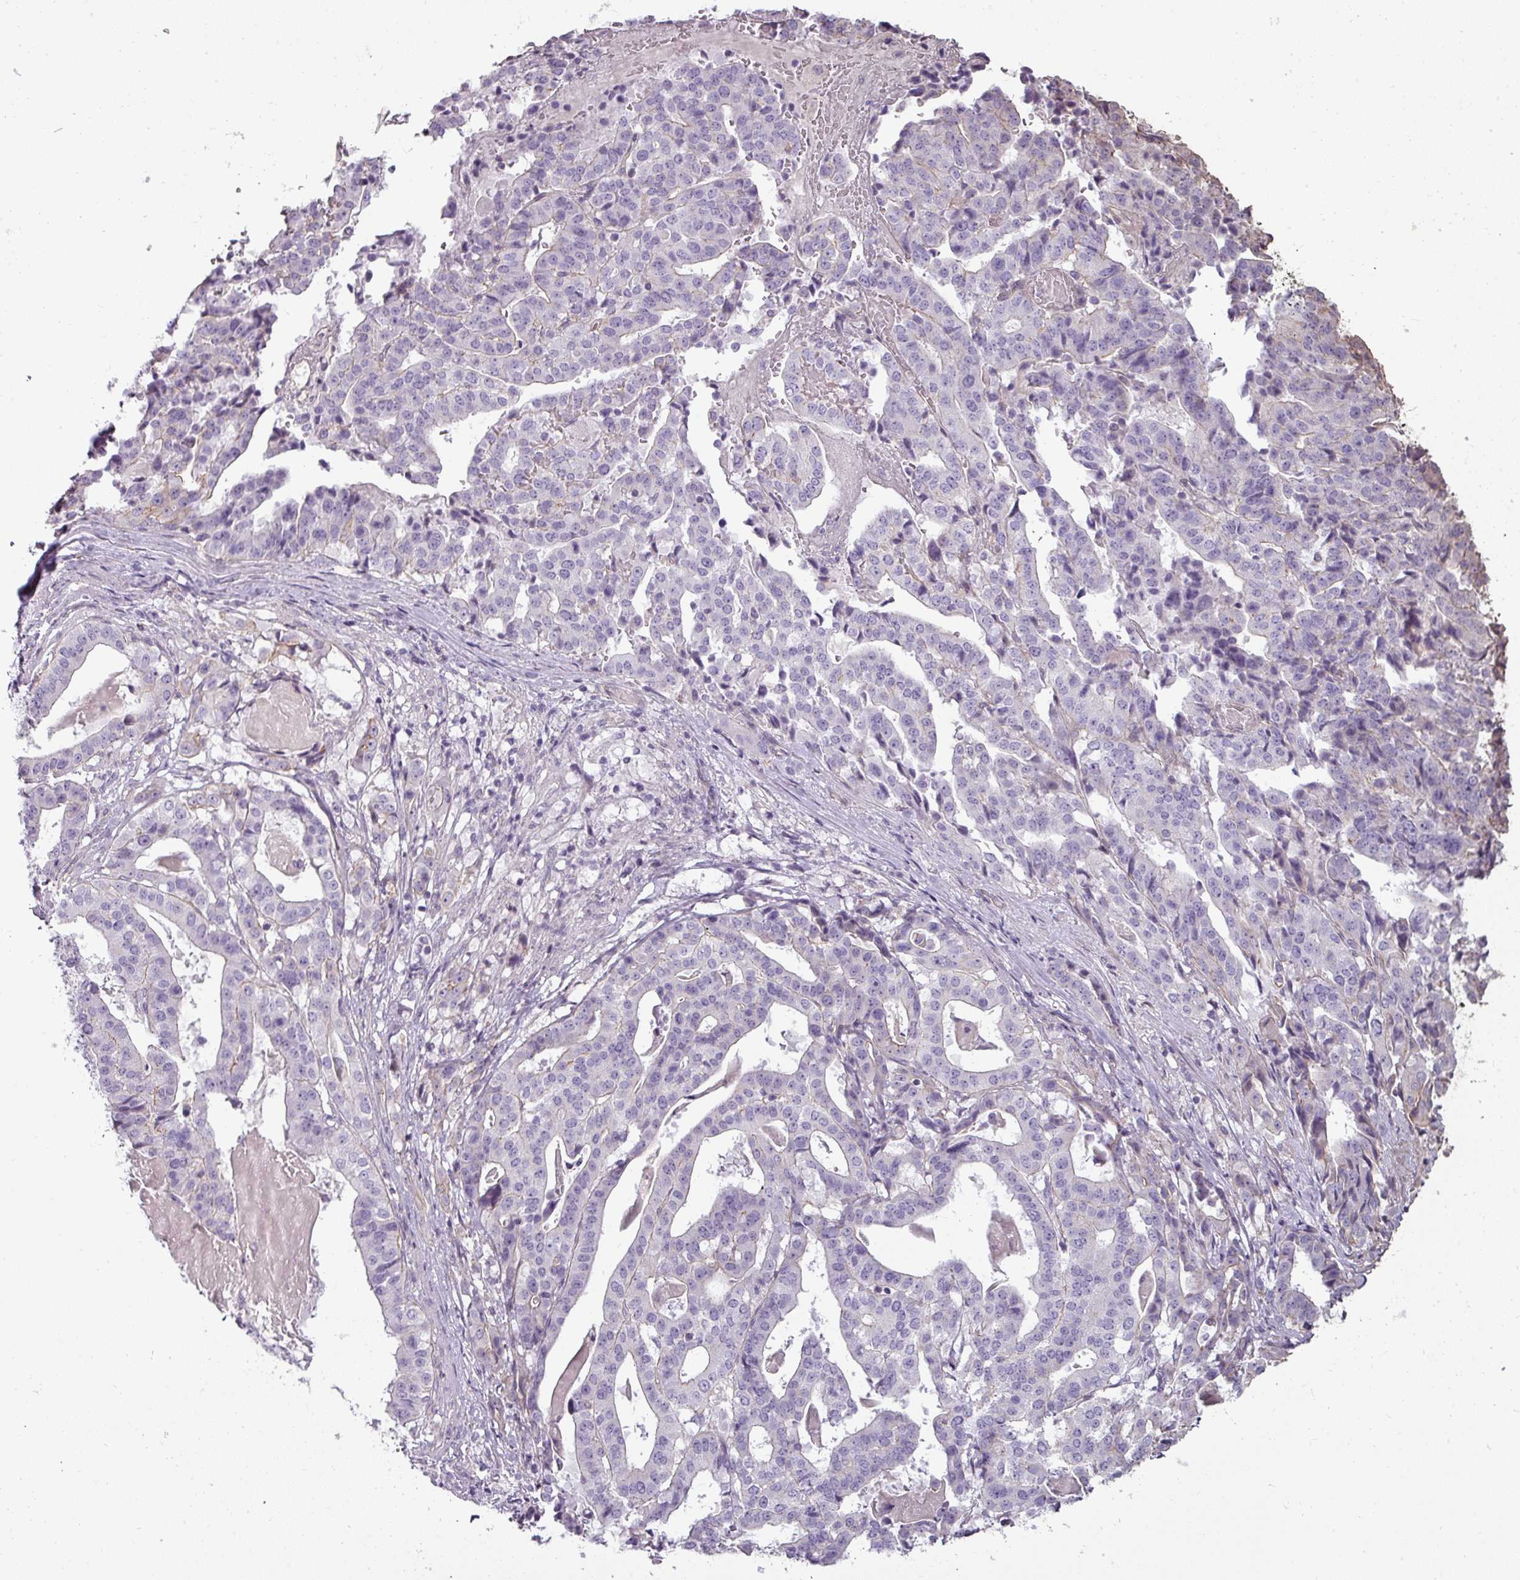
{"staining": {"intensity": "negative", "quantity": "none", "location": "none"}, "tissue": "stomach cancer", "cell_type": "Tumor cells", "image_type": "cancer", "snomed": [{"axis": "morphology", "description": "Adenocarcinoma, NOS"}, {"axis": "topography", "description": "Stomach"}], "caption": "Immunohistochemistry image of adenocarcinoma (stomach) stained for a protein (brown), which exhibits no staining in tumor cells.", "gene": "ASB1", "patient": {"sex": "male", "age": 48}}